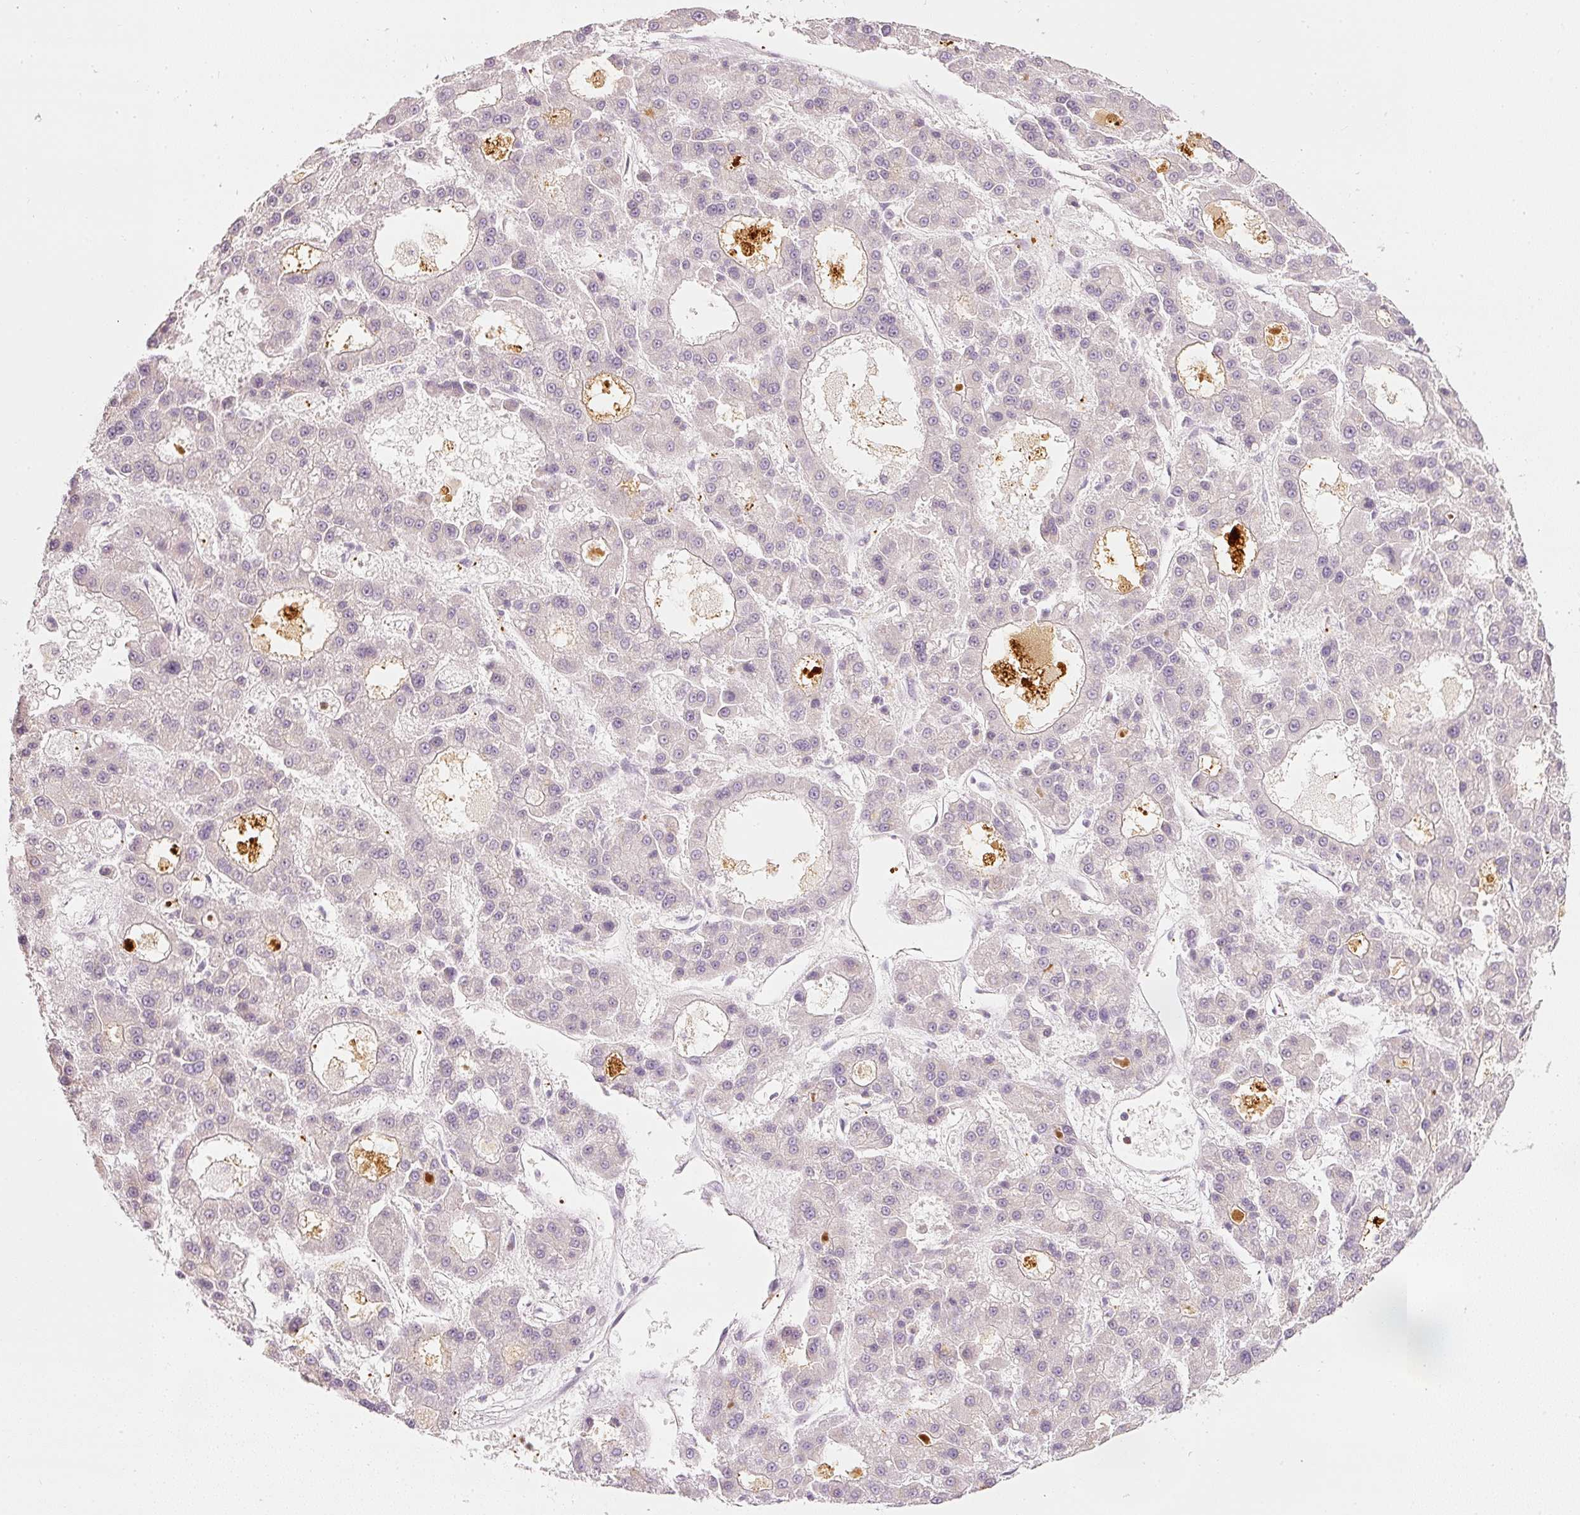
{"staining": {"intensity": "negative", "quantity": "none", "location": "none"}, "tissue": "liver cancer", "cell_type": "Tumor cells", "image_type": "cancer", "snomed": [{"axis": "morphology", "description": "Carcinoma, Hepatocellular, NOS"}, {"axis": "topography", "description": "Liver"}], "caption": "Immunohistochemical staining of liver cancer (hepatocellular carcinoma) reveals no significant positivity in tumor cells.", "gene": "LECT2", "patient": {"sex": "male", "age": 70}}